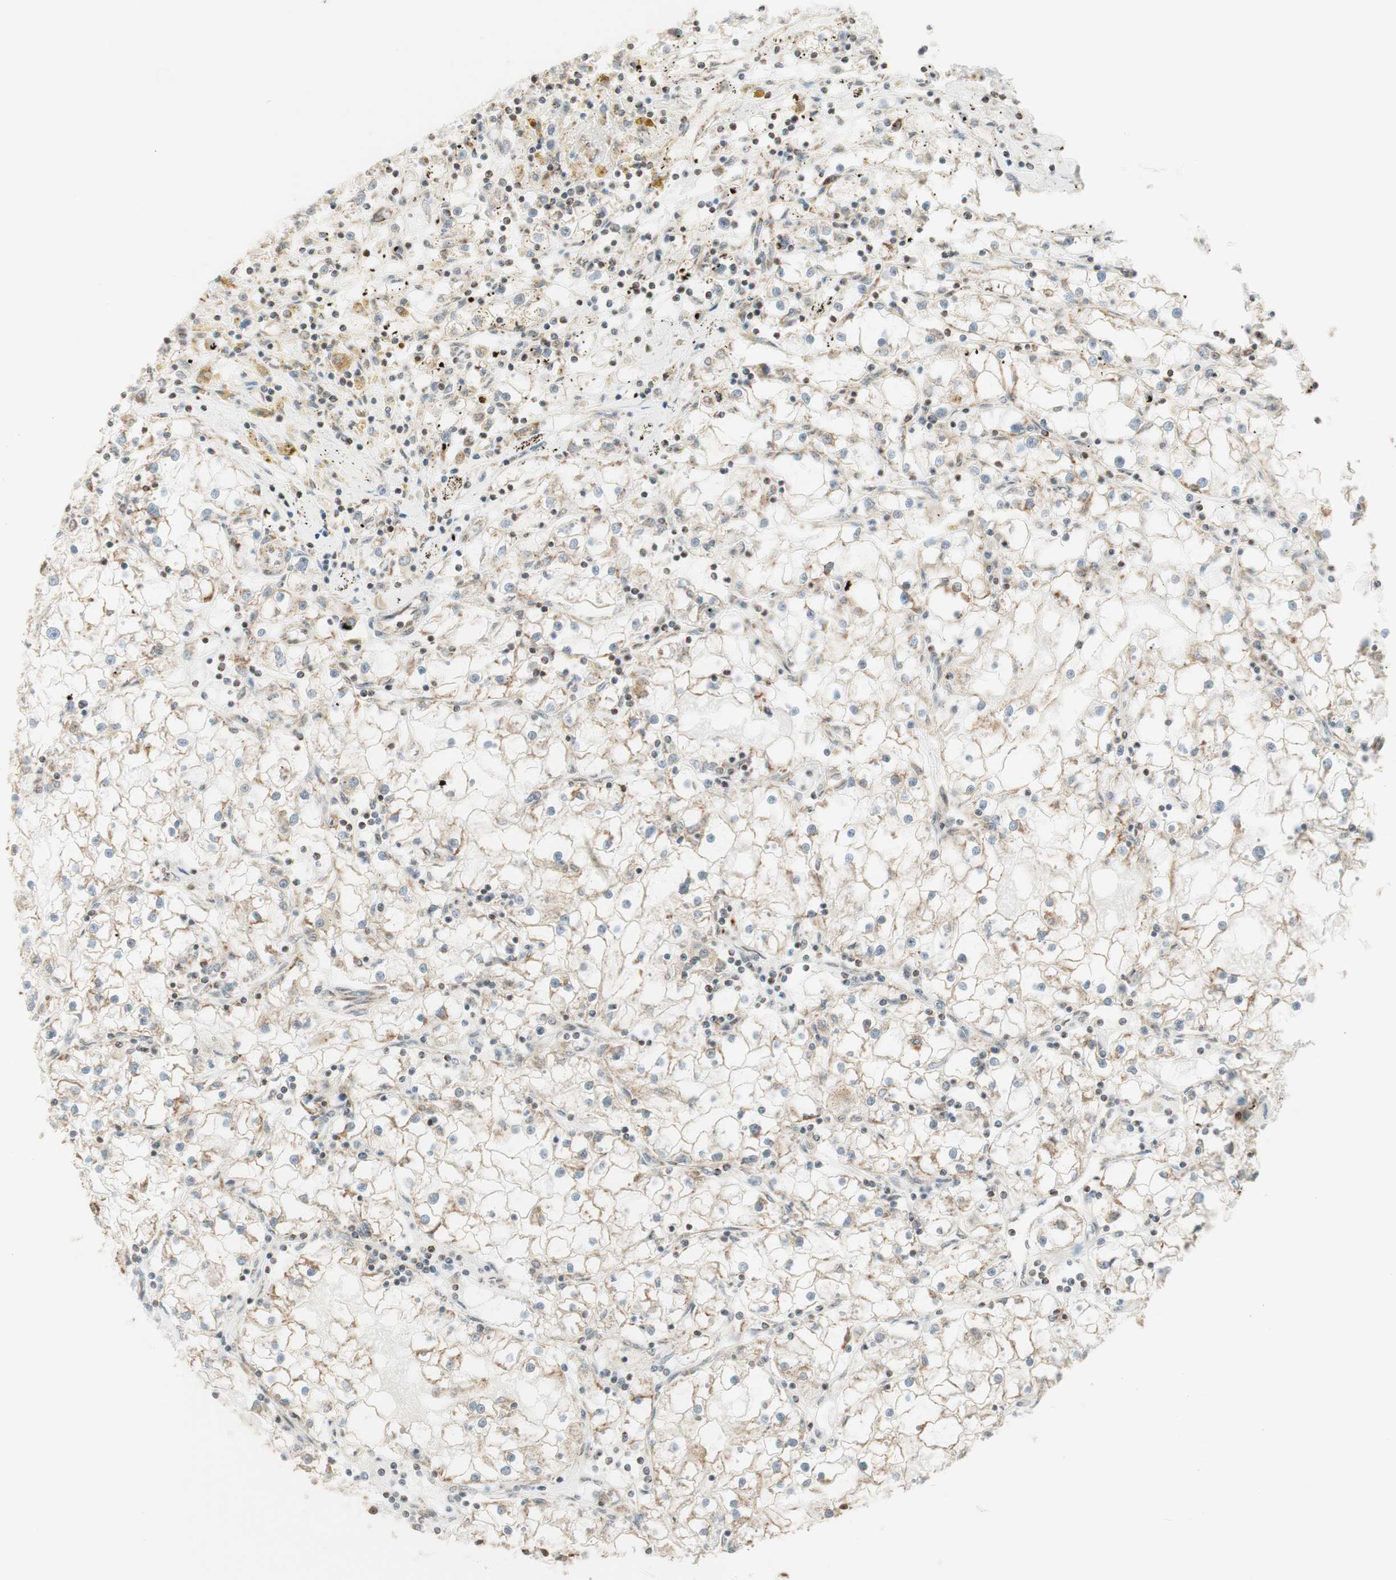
{"staining": {"intensity": "weak", "quantity": "25%-75%", "location": "cytoplasmic/membranous"}, "tissue": "renal cancer", "cell_type": "Tumor cells", "image_type": "cancer", "snomed": [{"axis": "morphology", "description": "Adenocarcinoma, NOS"}, {"axis": "topography", "description": "Kidney"}], "caption": "A photomicrograph showing weak cytoplasmic/membranous expression in approximately 25%-75% of tumor cells in renal adenocarcinoma, as visualized by brown immunohistochemical staining.", "gene": "ZNF782", "patient": {"sex": "male", "age": 56}}